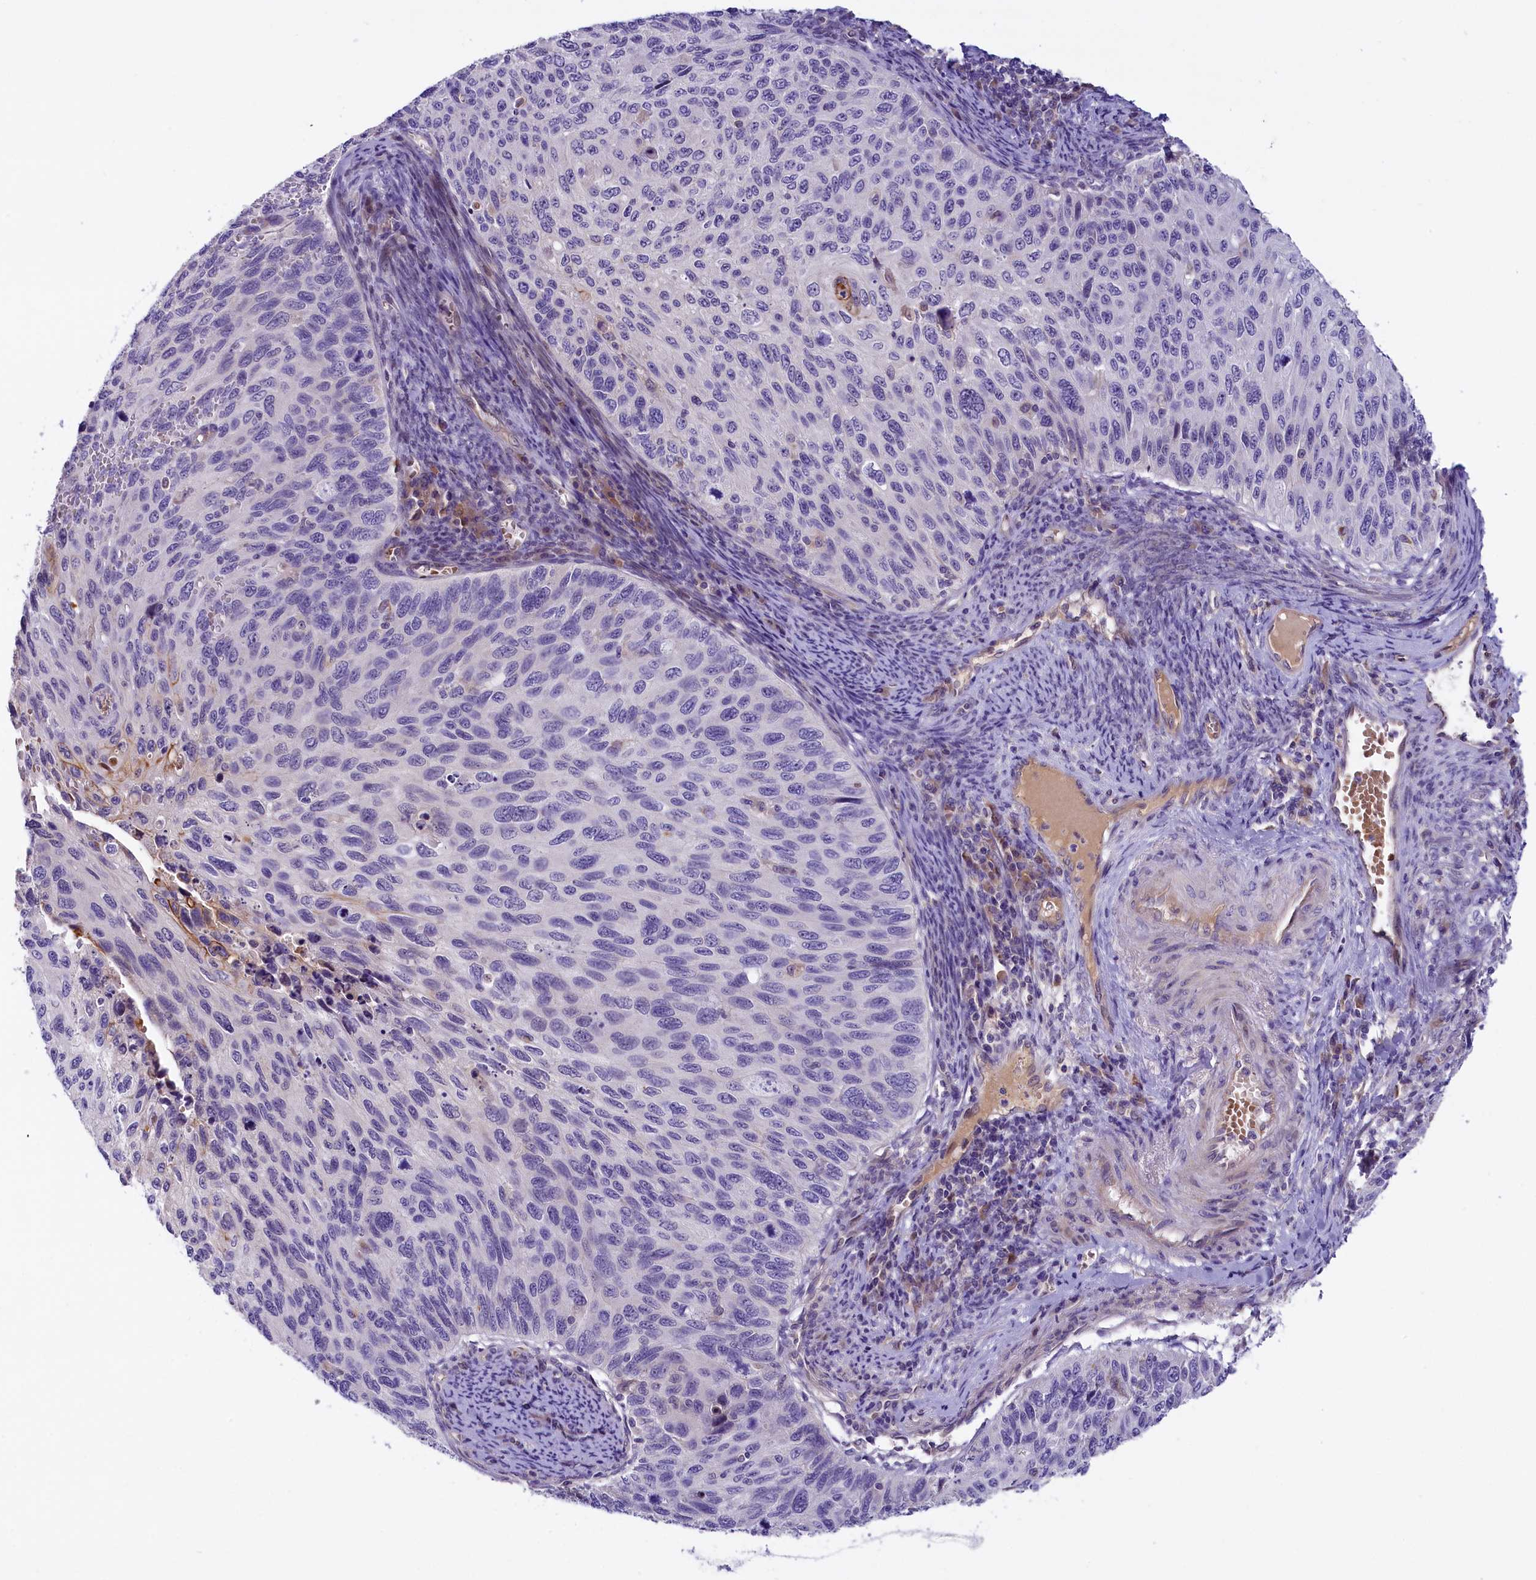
{"staining": {"intensity": "negative", "quantity": "none", "location": "none"}, "tissue": "cervical cancer", "cell_type": "Tumor cells", "image_type": "cancer", "snomed": [{"axis": "morphology", "description": "Squamous cell carcinoma, NOS"}, {"axis": "topography", "description": "Cervix"}], "caption": "Protein analysis of cervical squamous cell carcinoma shows no significant positivity in tumor cells.", "gene": "CCDC32", "patient": {"sex": "female", "age": 70}}